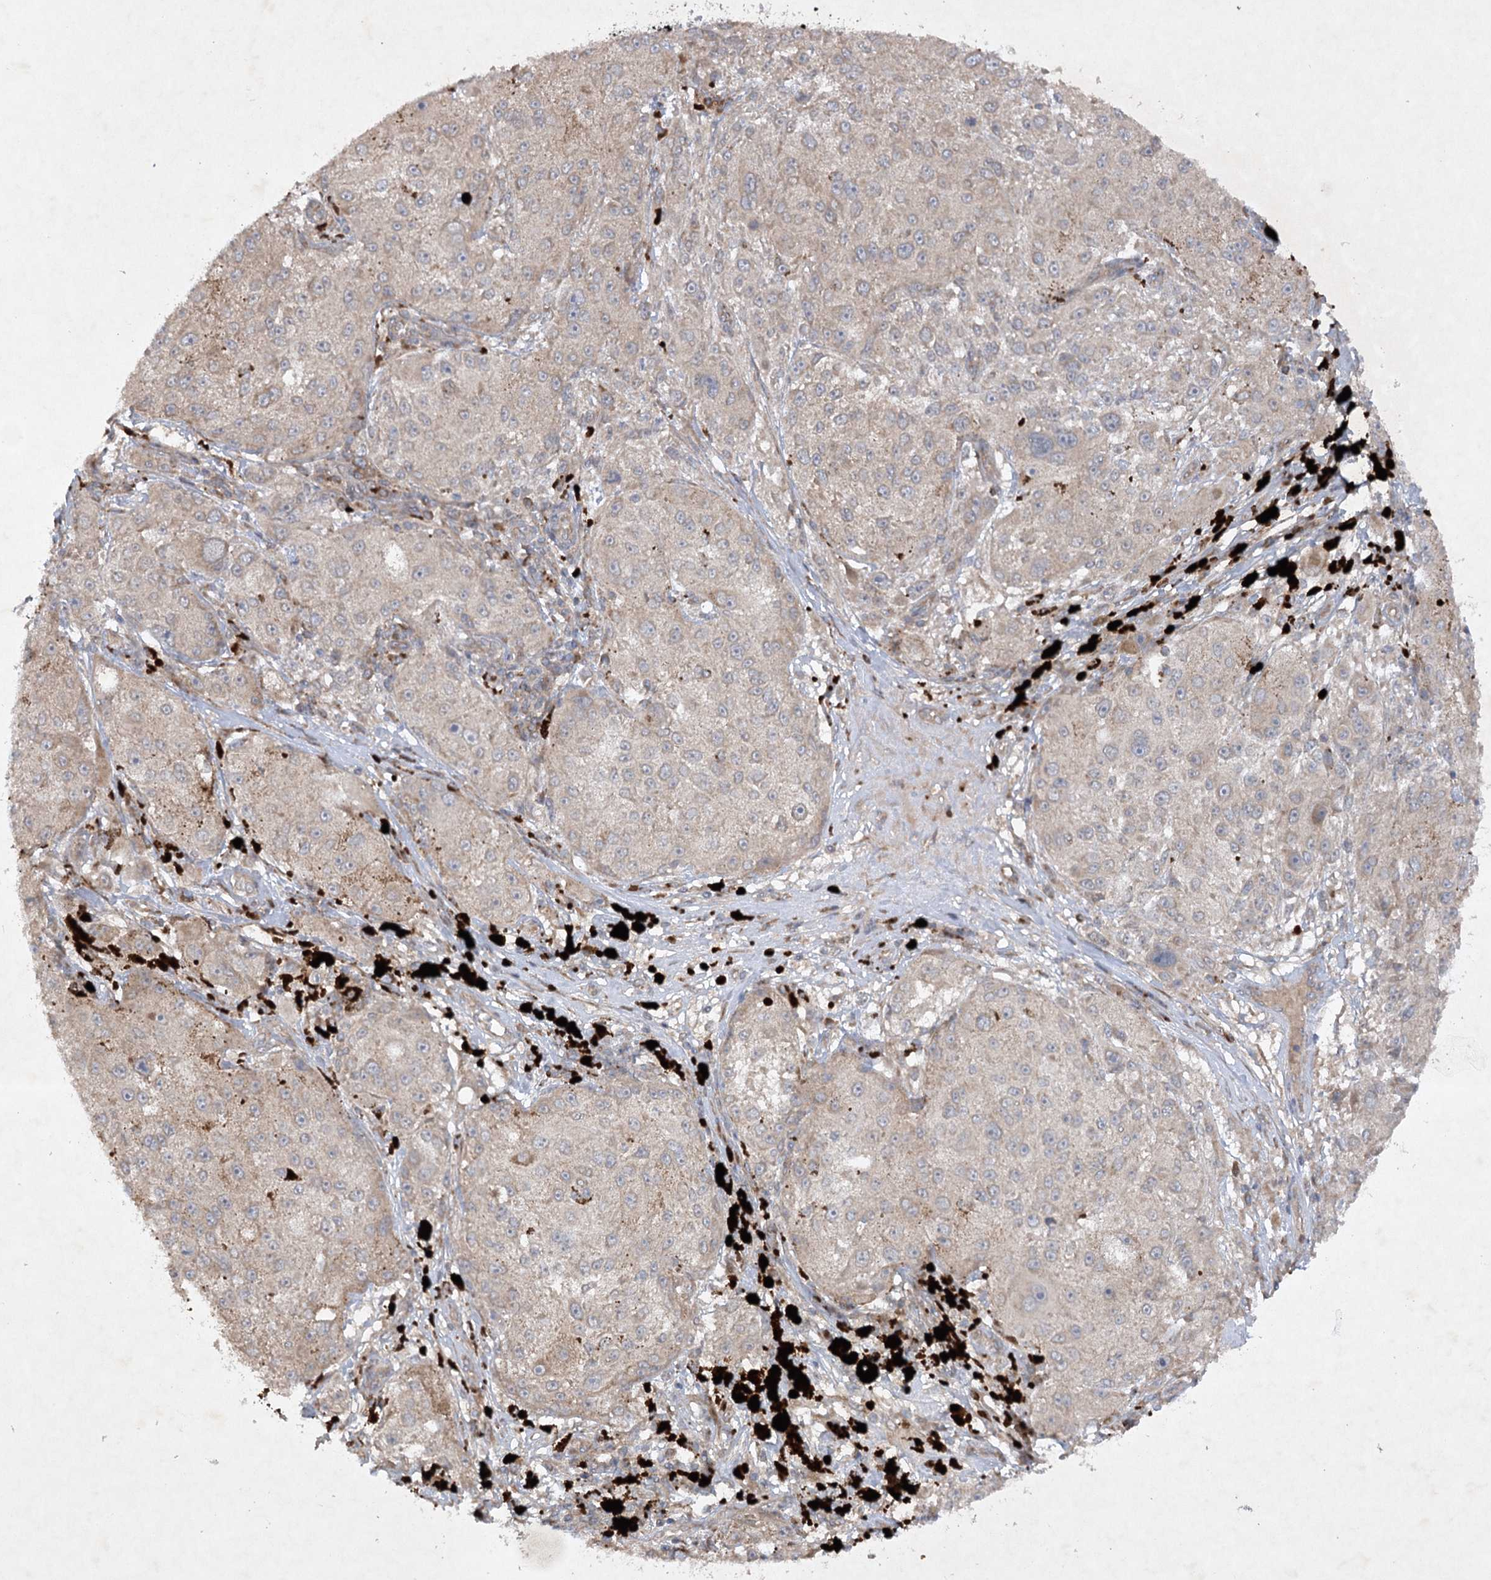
{"staining": {"intensity": "weak", "quantity": "25%-75%", "location": "cytoplasmic/membranous"}, "tissue": "melanoma", "cell_type": "Tumor cells", "image_type": "cancer", "snomed": [{"axis": "morphology", "description": "Necrosis, NOS"}, {"axis": "morphology", "description": "Malignant melanoma, NOS"}, {"axis": "topography", "description": "Skin"}], "caption": "Melanoma stained for a protein shows weak cytoplasmic/membranous positivity in tumor cells.", "gene": "TRAF3IP1", "patient": {"sex": "female", "age": 87}}